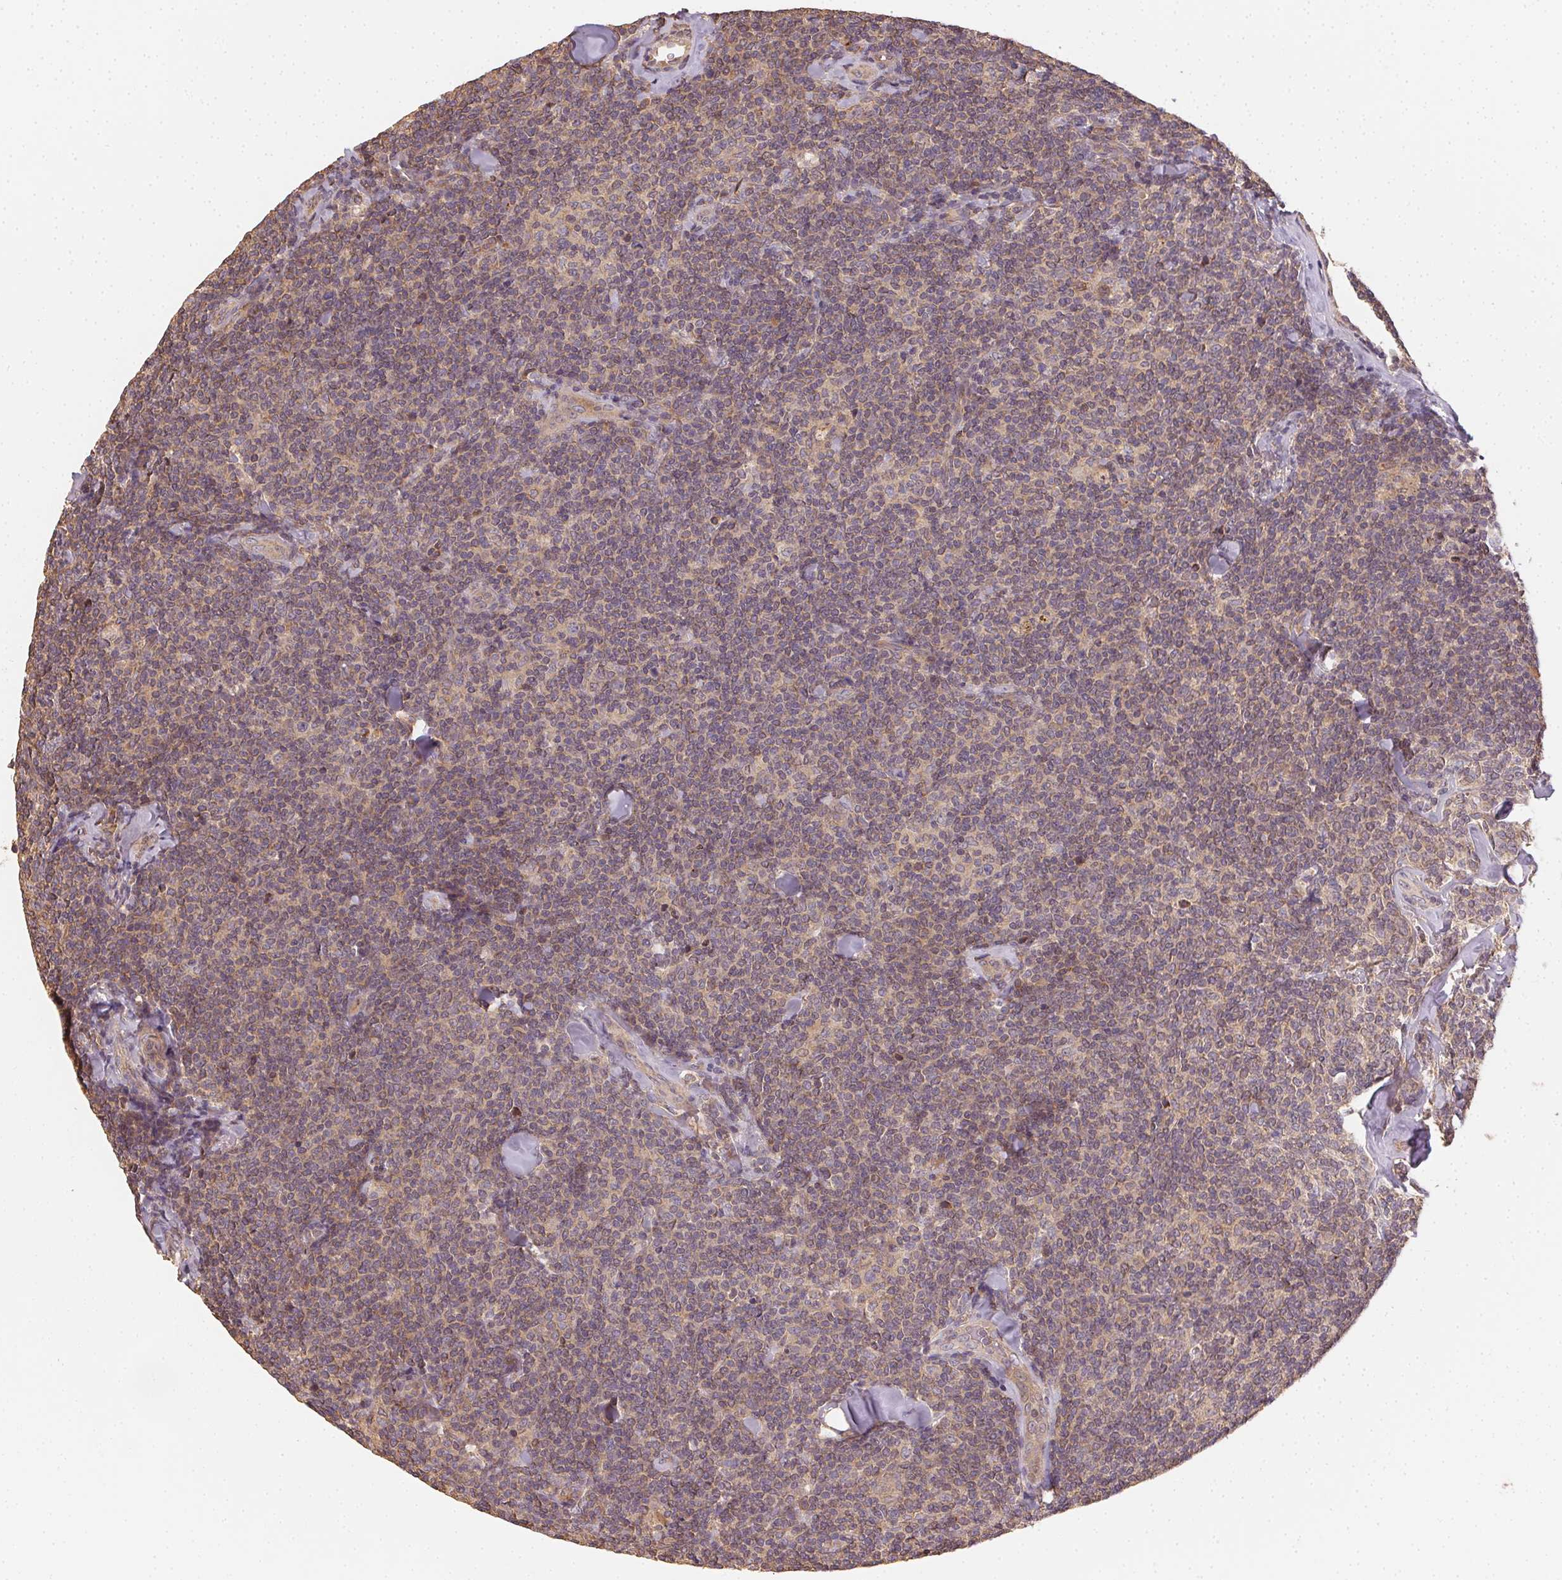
{"staining": {"intensity": "weak", "quantity": "<25%", "location": "cytoplasmic/membranous"}, "tissue": "lymphoma", "cell_type": "Tumor cells", "image_type": "cancer", "snomed": [{"axis": "morphology", "description": "Malignant lymphoma, non-Hodgkin's type, Low grade"}, {"axis": "topography", "description": "Lymph node"}], "caption": "Histopathology image shows no significant protein staining in tumor cells of low-grade malignant lymphoma, non-Hodgkin's type.", "gene": "RALA", "patient": {"sex": "female", "age": 56}}